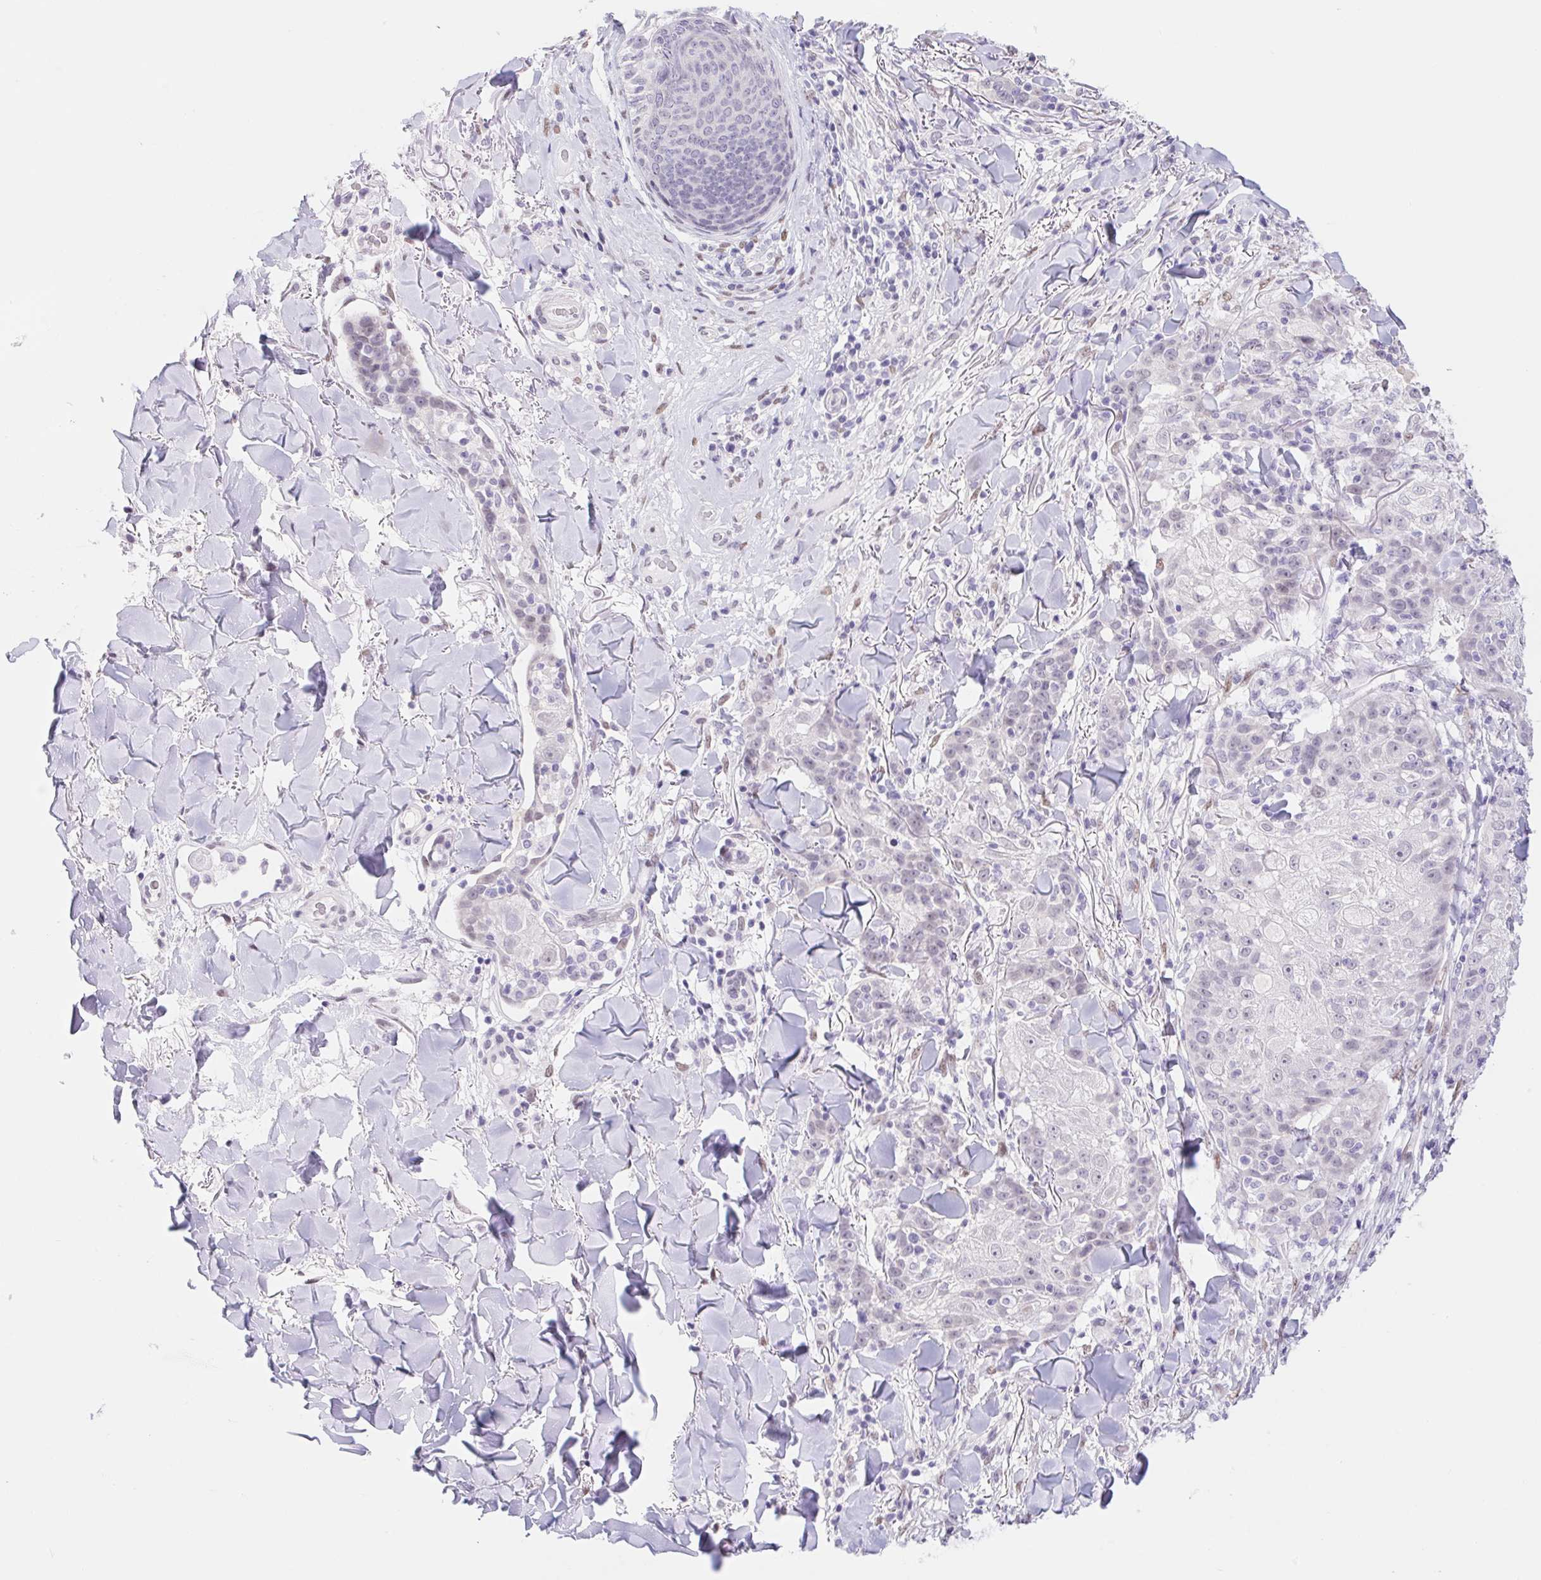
{"staining": {"intensity": "negative", "quantity": "none", "location": "none"}, "tissue": "skin cancer", "cell_type": "Tumor cells", "image_type": "cancer", "snomed": [{"axis": "morphology", "description": "Normal tissue, NOS"}, {"axis": "morphology", "description": "Squamous cell carcinoma, NOS"}, {"axis": "topography", "description": "Skin"}], "caption": "An image of human skin squamous cell carcinoma is negative for staining in tumor cells. Nuclei are stained in blue.", "gene": "CAND1", "patient": {"sex": "female", "age": 83}}